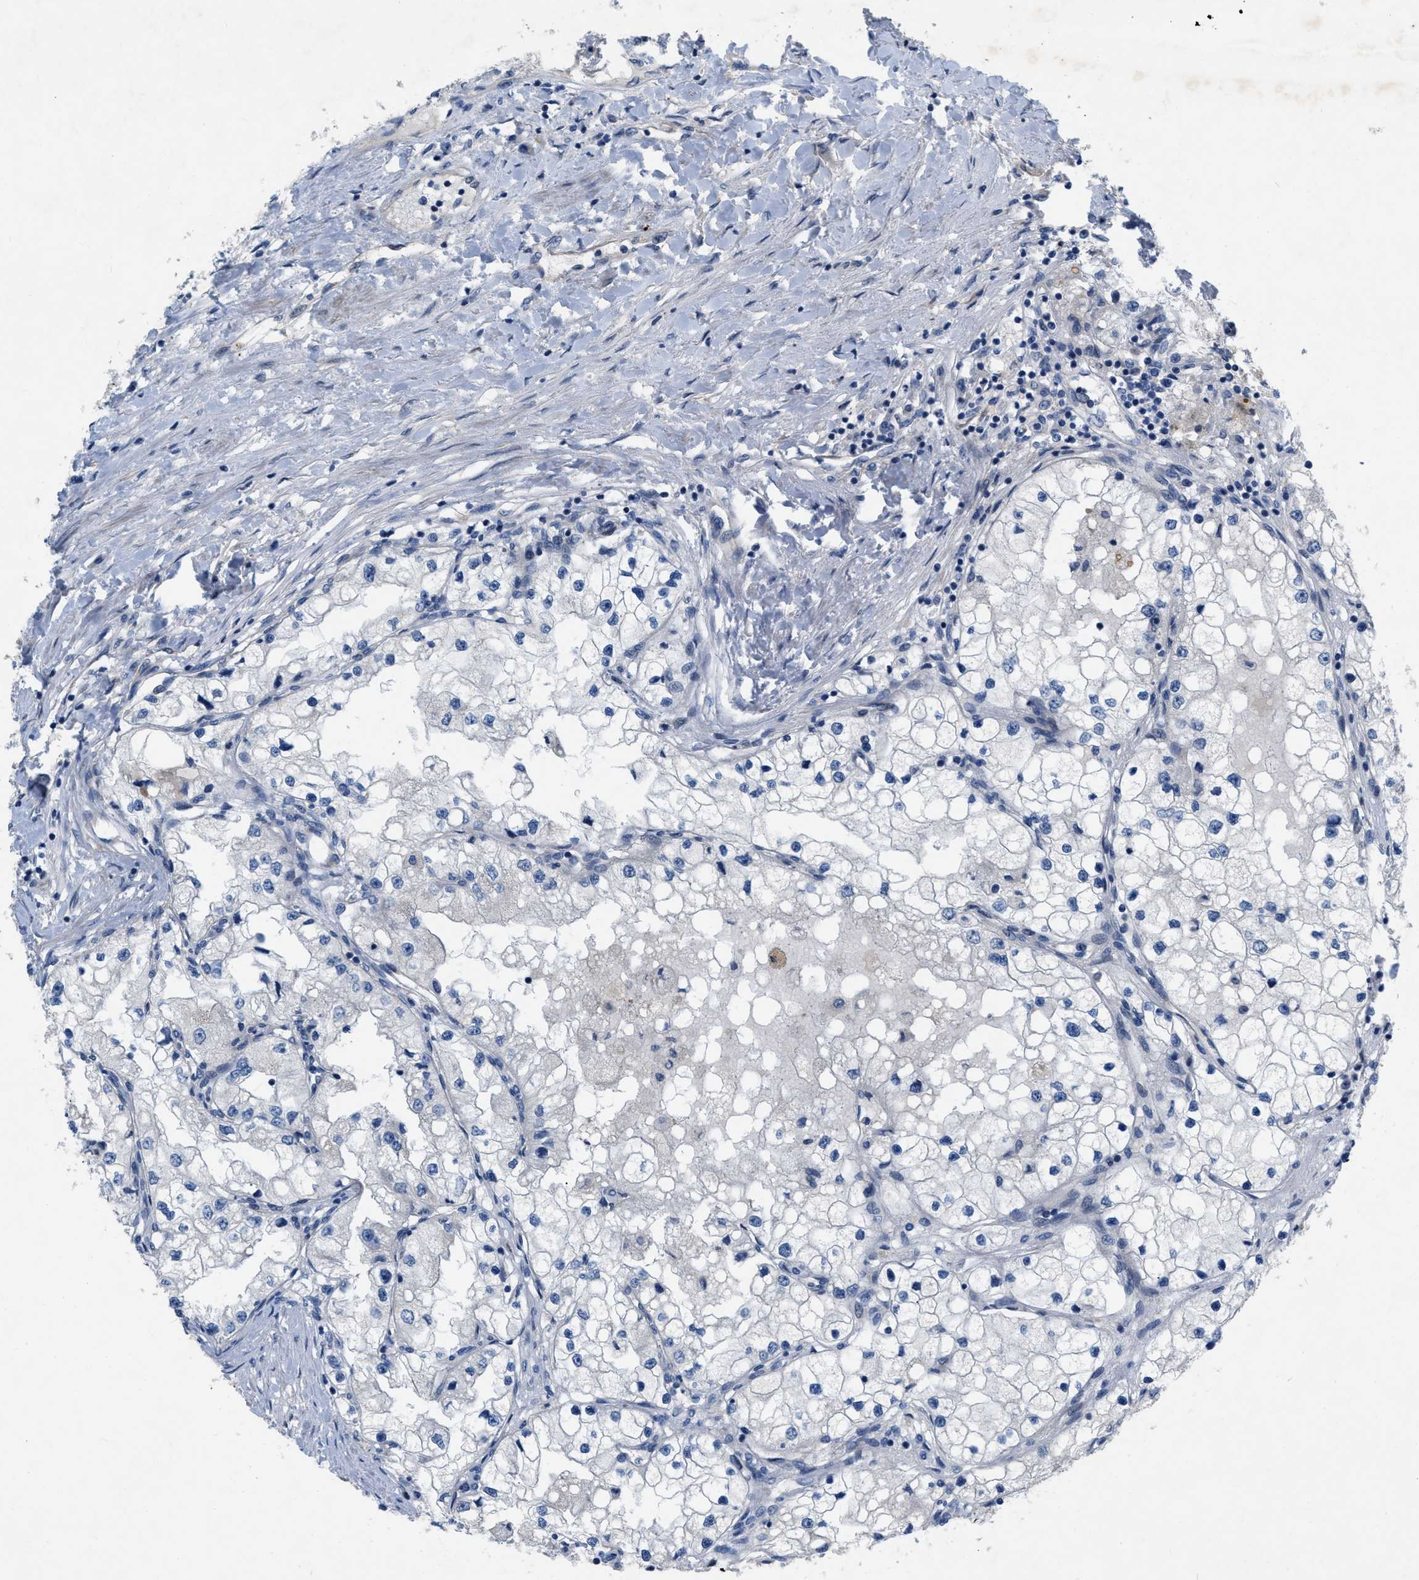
{"staining": {"intensity": "negative", "quantity": "none", "location": "none"}, "tissue": "renal cancer", "cell_type": "Tumor cells", "image_type": "cancer", "snomed": [{"axis": "morphology", "description": "Adenocarcinoma, NOS"}, {"axis": "topography", "description": "Kidney"}], "caption": "IHC of human renal cancer (adenocarcinoma) reveals no staining in tumor cells.", "gene": "NDEL1", "patient": {"sex": "male", "age": 68}}